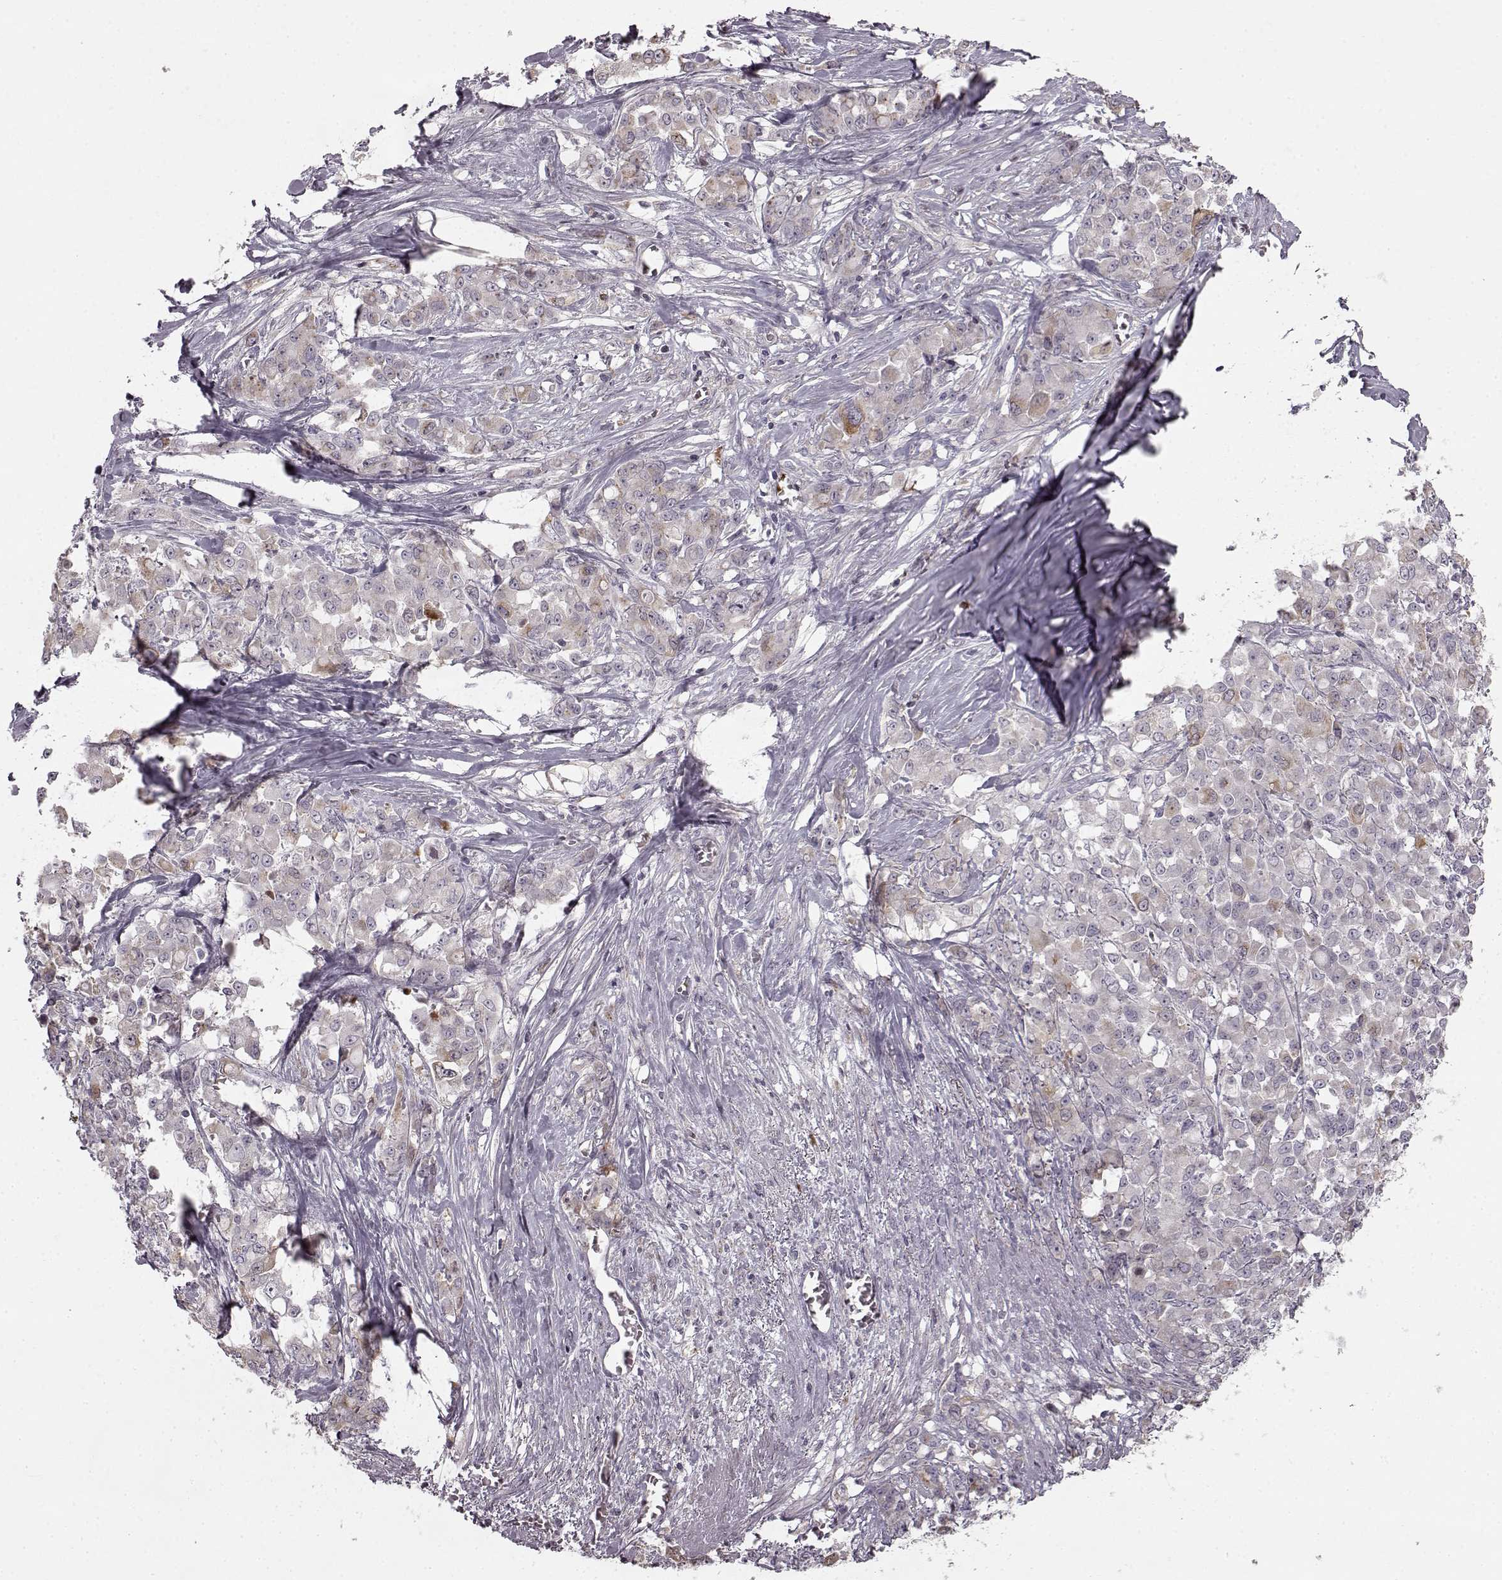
{"staining": {"intensity": "weak", "quantity": "<25%", "location": "cytoplasmic/membranous"}, "tissue": "stomach cancer", "cell_type": "Tumor cells", "image_type": "cancer", "snomed": [{"axis": "morphology", "description": "Adenocarcinoma, NOS"}, {"axis": "topography", "description": "Stomach"}], "caption": "DAB (3,3'-diaminobenzidine) immunohistochemical staining of human stomach cancer (adenocarcinoma) shows no significant staining in tumor cells.", "gene": "HMMR", "patient": {"sex": "female", "age": 76}}